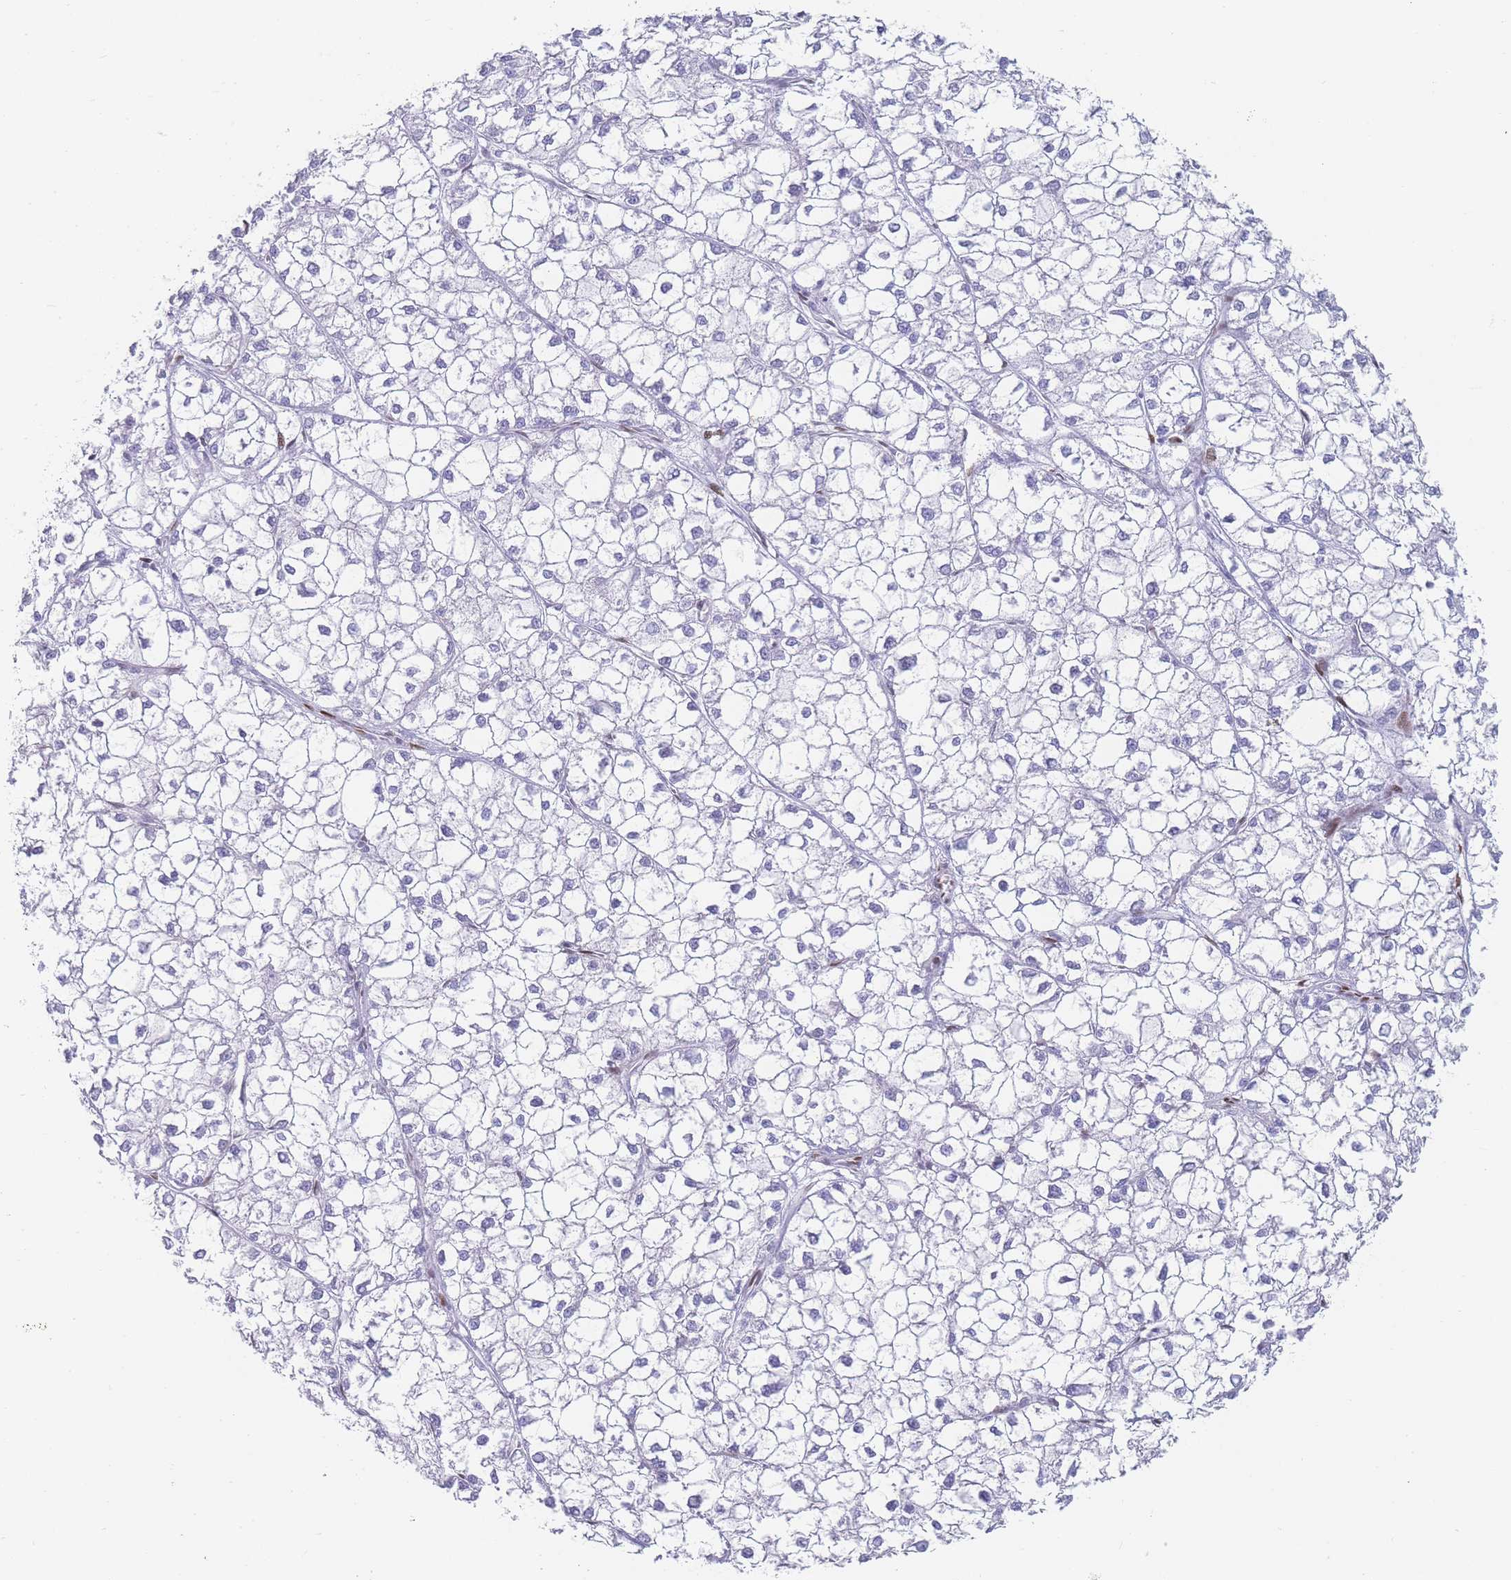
{"staining": {"intensity": "negative", "quantity": "none", "location": "none"}, "tissue": "liver cancer", "cell_type": "Tumor cells", "image_type": "cancer", "snomed": [{"axis": "morphology", "description": "Carcinoma, Hepatocellular, NOS"}, {"axis": "topography", "description": "Liver"}], "caption": "This is a image of immunohistochemistry (IHC) staining of liver cancer, which shows no staining in tumor cells. (Brightfield microscopy of DAB (3,3'-diaminobenzidine) IHC at high magnification).", "gene": "PSMB5", "patient": {"sex": "female", "age": 43}}